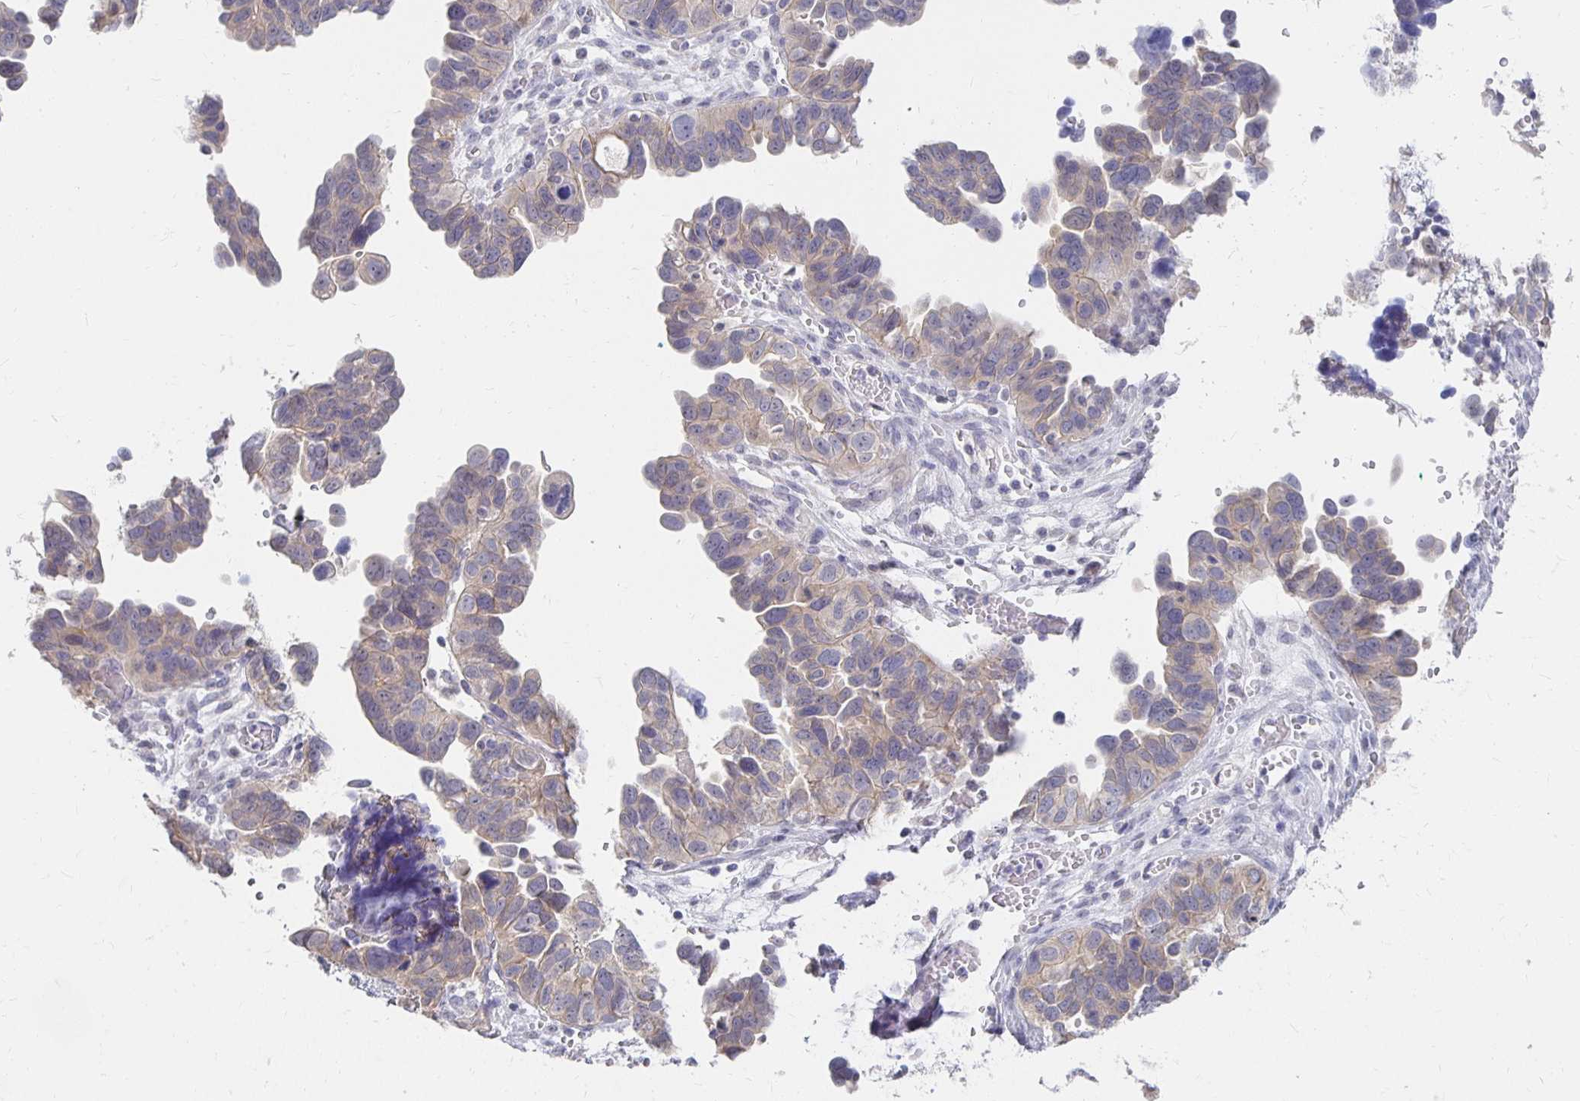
{"staining": {"intensity": "weak", "quantity": "<25%", "location": "cytoplasmic/membranous"}, "tissue": "ovarian cancer", "cell_type": "Tumor cells", "image_type": "cancer", "snomed": [{"axis": "morphology", "description": "Cystadenocarcinoma, serous, NOS"}, {"axis": "topography", "description": "Ovary"}], "caption": "This is a image of immunohistochemistry (IHC) staining of ovarian serous cystadenocarcinoma, which shows no positivity in tumor cells. (DAB (3,3'-diaminobenzidine) immunohistochemistry (IHC) with hematoxylin counter stain).", "gene": "FKRP", "patient": {"sex": "female", "age": 64}}